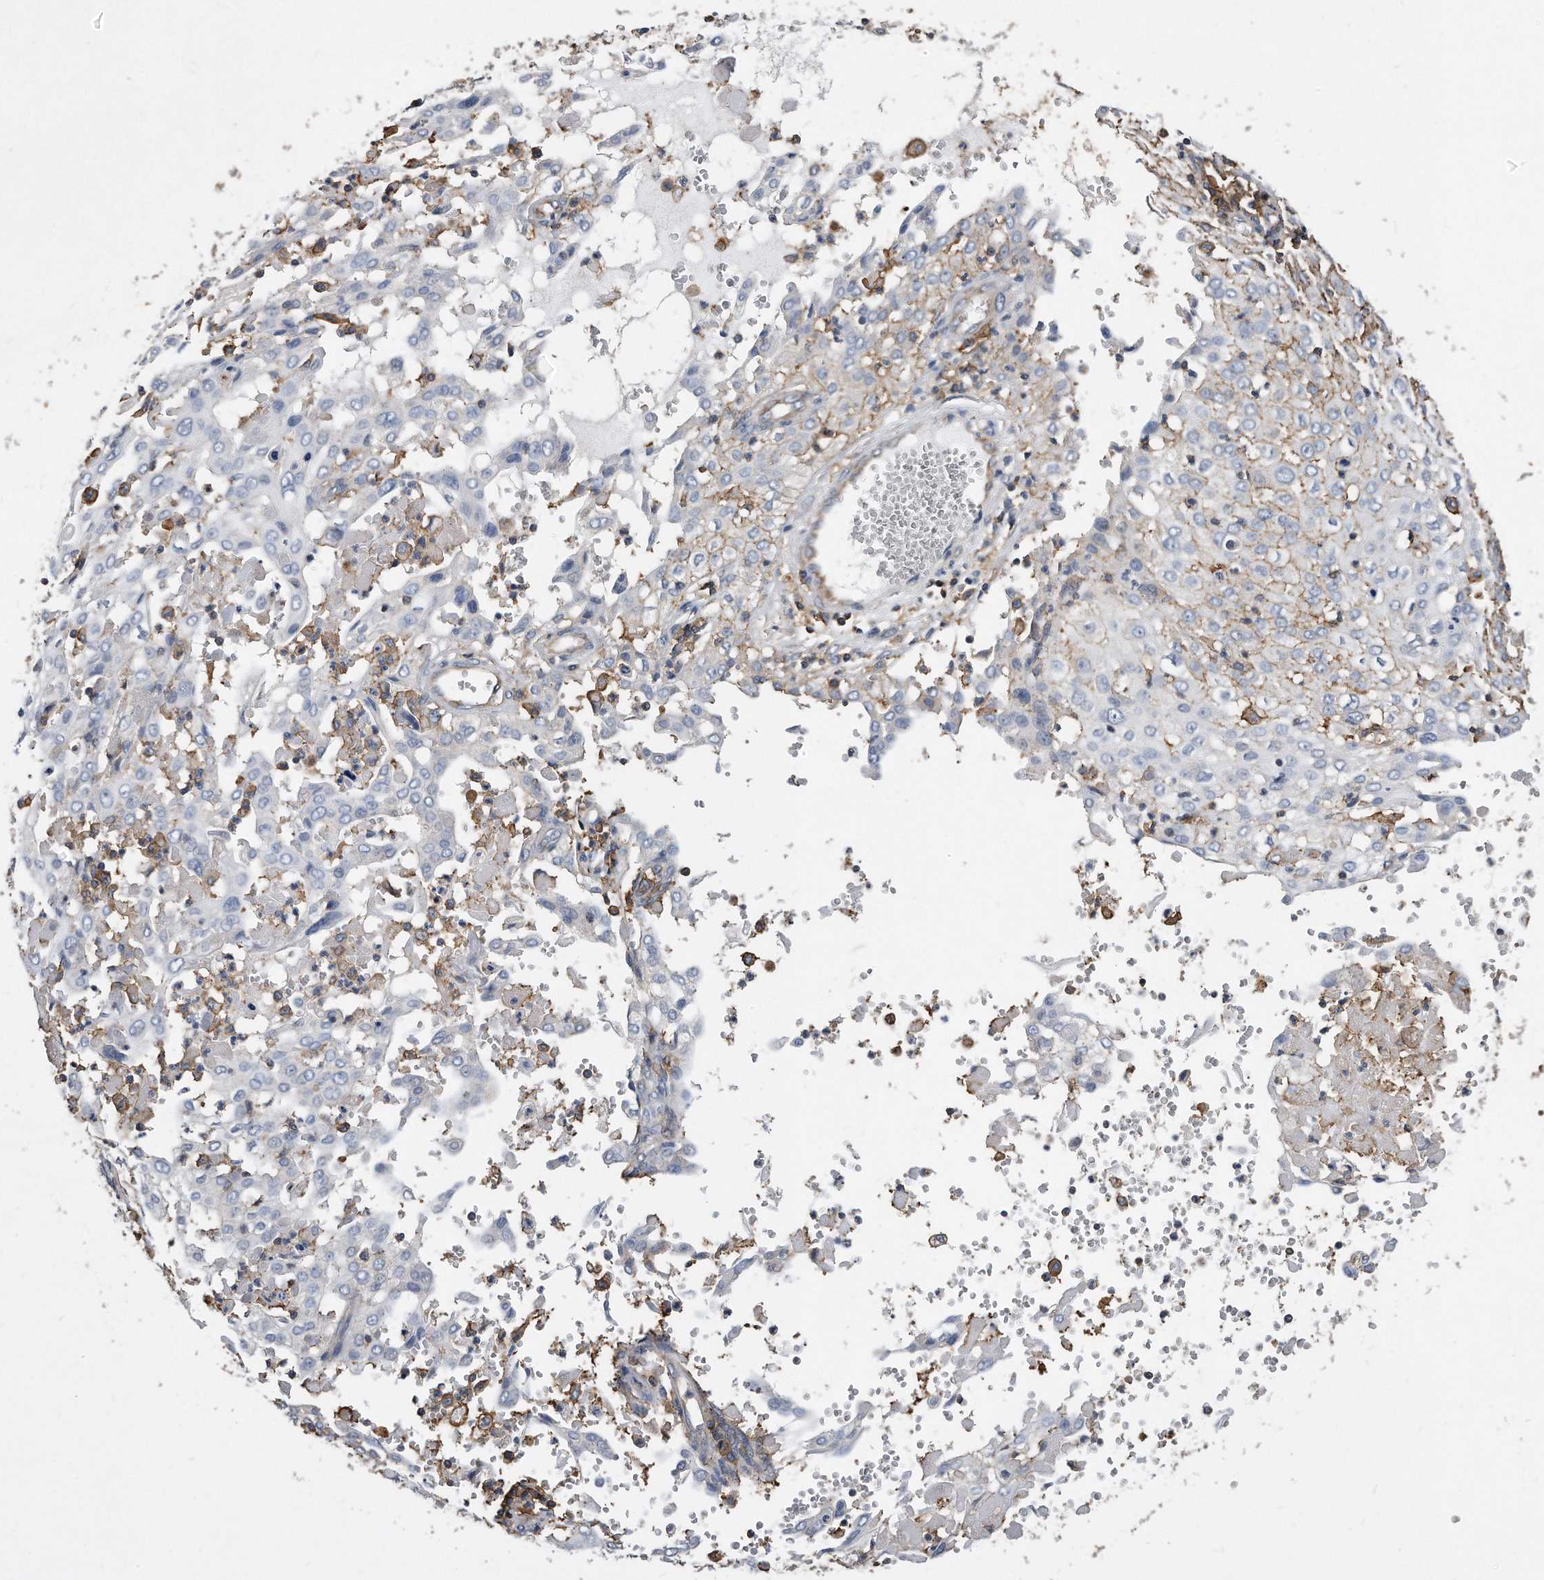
{"staining": {"intensity": "weak", "quantity": "<25%", "location": "cytoplasmic/membranous"}, "tissue": "cervical cancer", "cell_type": "Tumor cells", "image_type": "cancer", "snomed": [{"axis": "morphology", "description": "Squamous cell carcinoma, NOS"}, {"axis": "topography", "description": "Cervix"}], "caption": "Tumor cells are negative for protein expression in human cervical cancer.", "gene": "ATG5", "patient": {"sex": "female", "age": 39}}